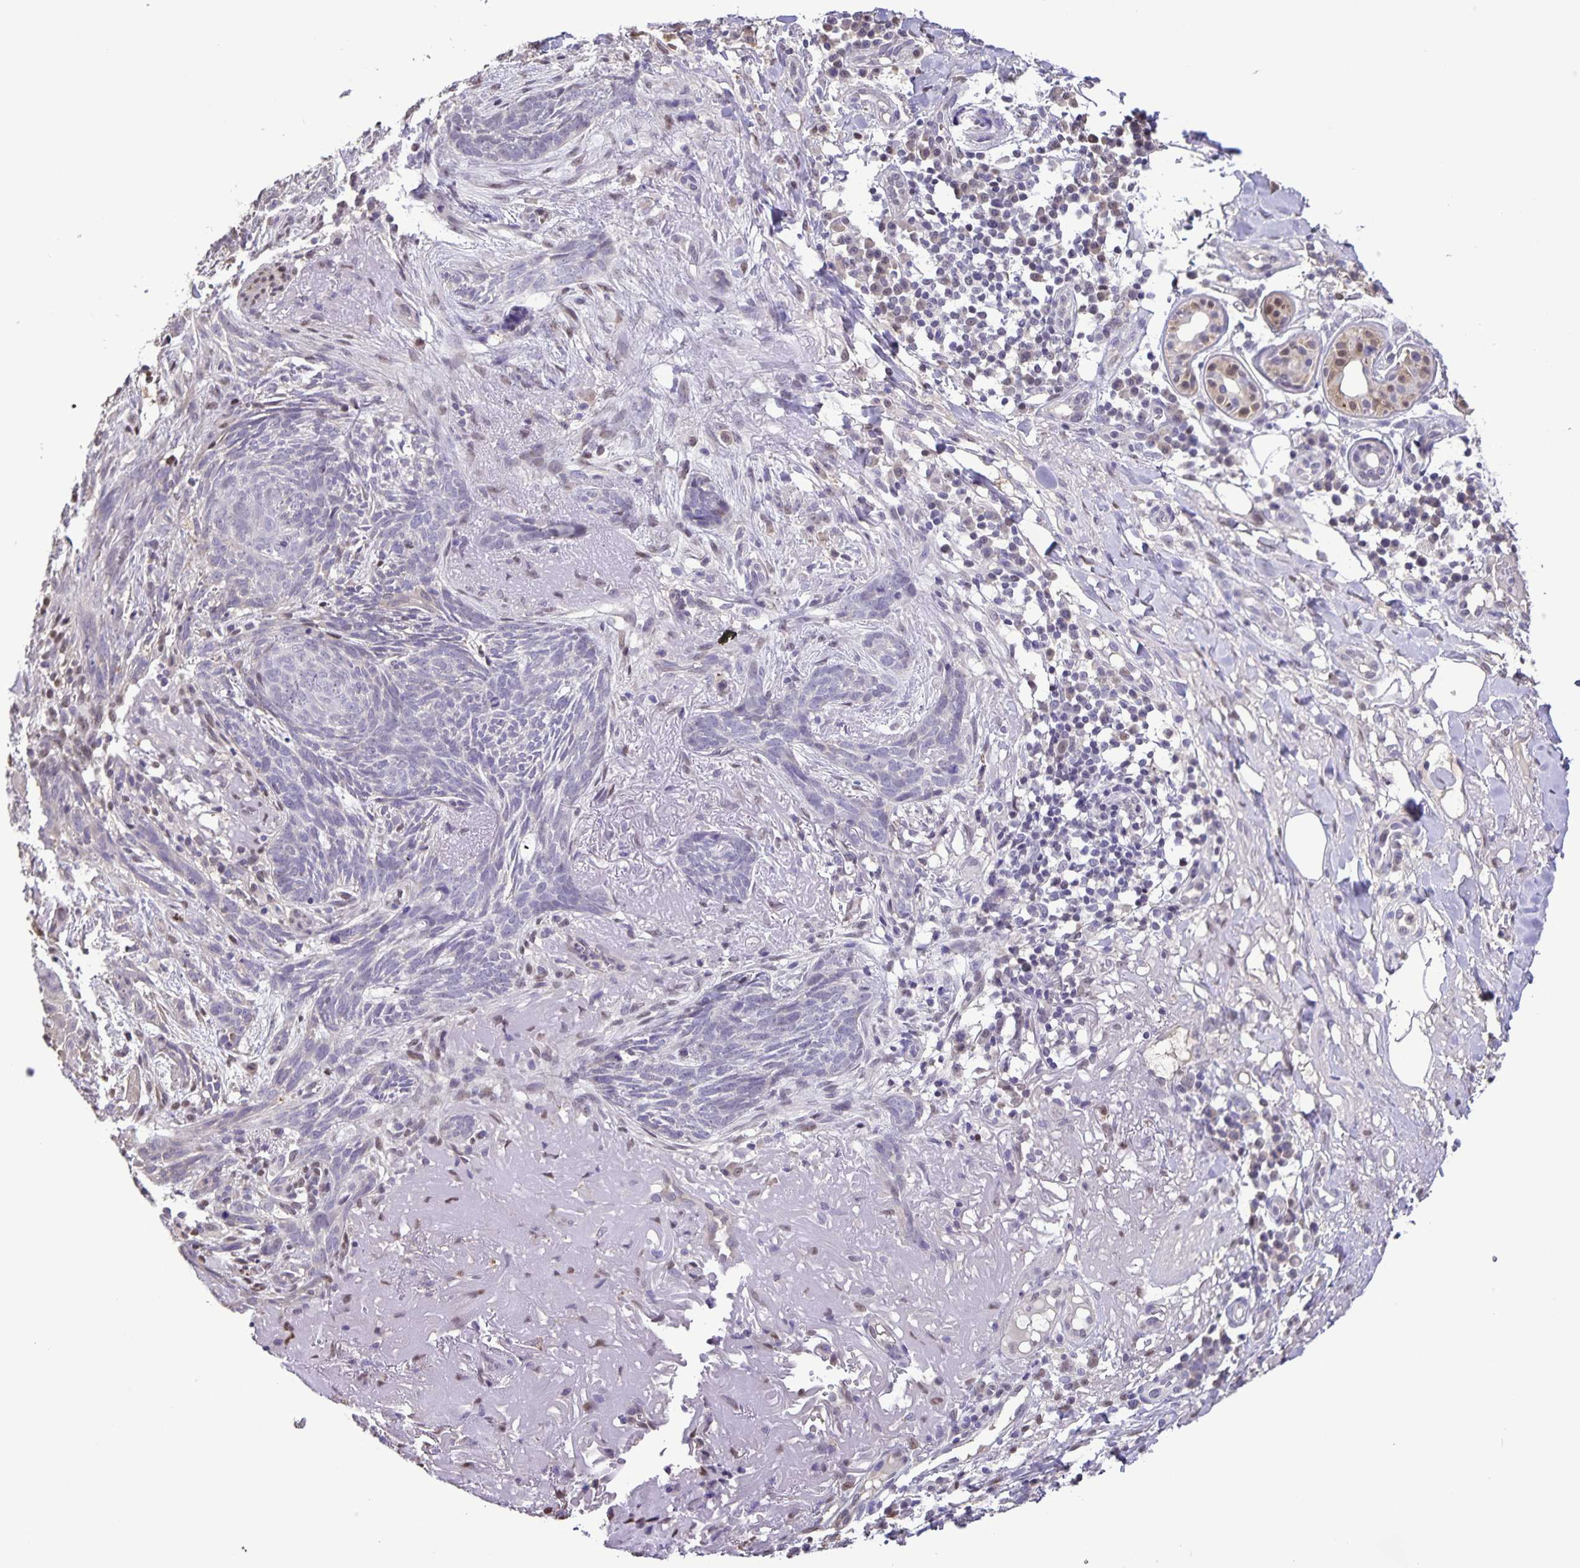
{"staining": {"intensity": "negative", "quantity": "none", "location": "none"}, "tissue": "skin cancer", "cell_type": "Tumor cells", "image_type": "cancer", "snomed": [{"axis": "morphology", "description": "Basal cell carcinoma"}, {"axis": "topography", "description": "Skin"}], "caption": "High power microscopy image of an IHC histopathology image of skin cancer (basal cell carcinoma), revealing no significant positivity in tumor cells.", "gene": "ONECUT2", "patient": {"sex": "female", "age": 93}}